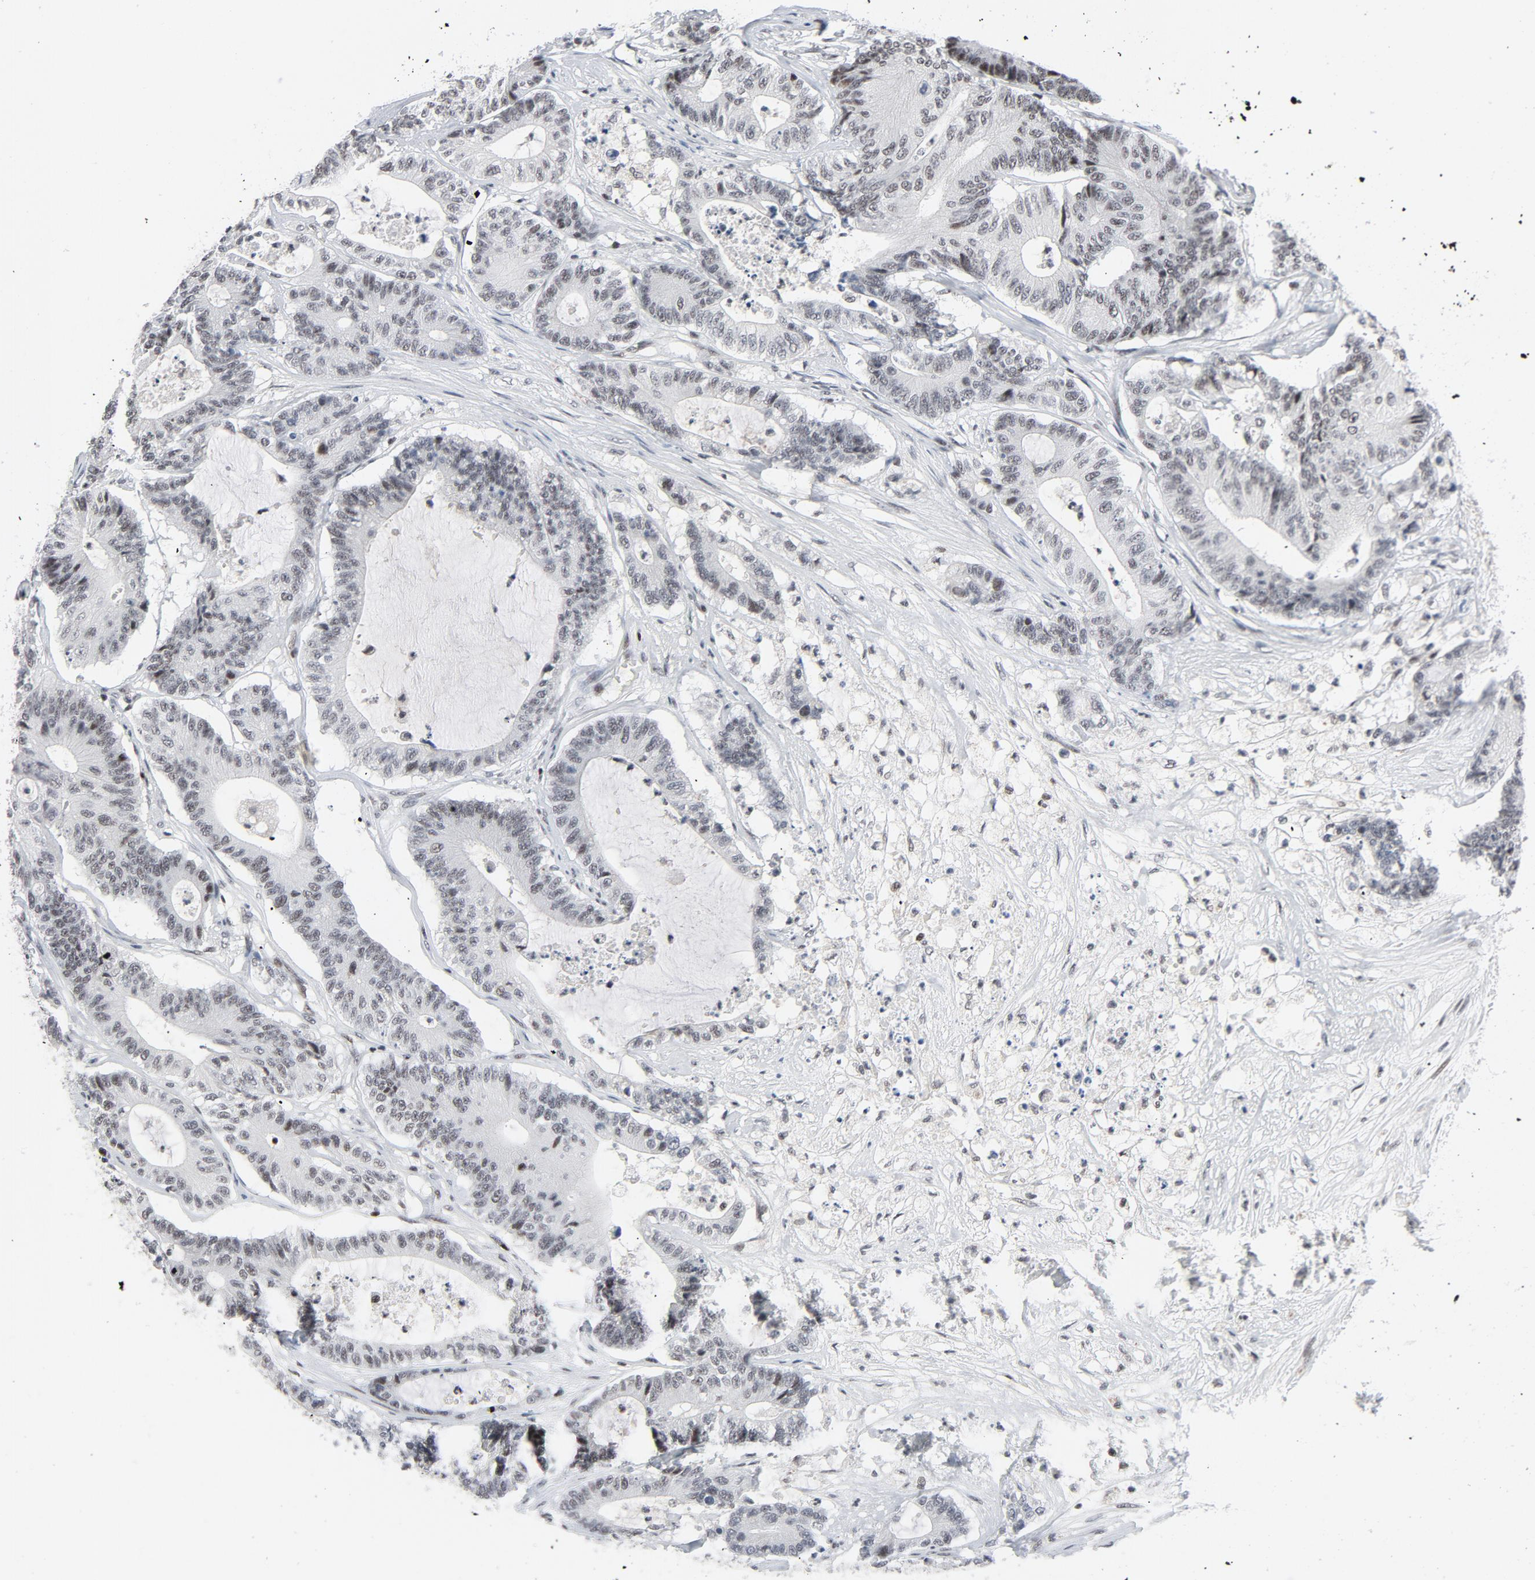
{"staining": {"intensity": "weak", "quantity": "<25%", "location": "nuclear"}, "tissue": "colorectal cancer", "cell_type": "Tumor cells", "image_type": "cancer", "snomed": [{"axis": "morphology", "description": "Adenocarcinoma, NOS"}, {"axis": "topography", "description": "Colon"}], "caption": "Tumor cells are negative for brown protein staining in adenocarcinoma (colorectal). (DAB (3,3'-diaminobenzidine) immunohistochemistry (IHC), high magnification).", "gene": "GABPA", "patient": {"sex": "female", "age": 84}}